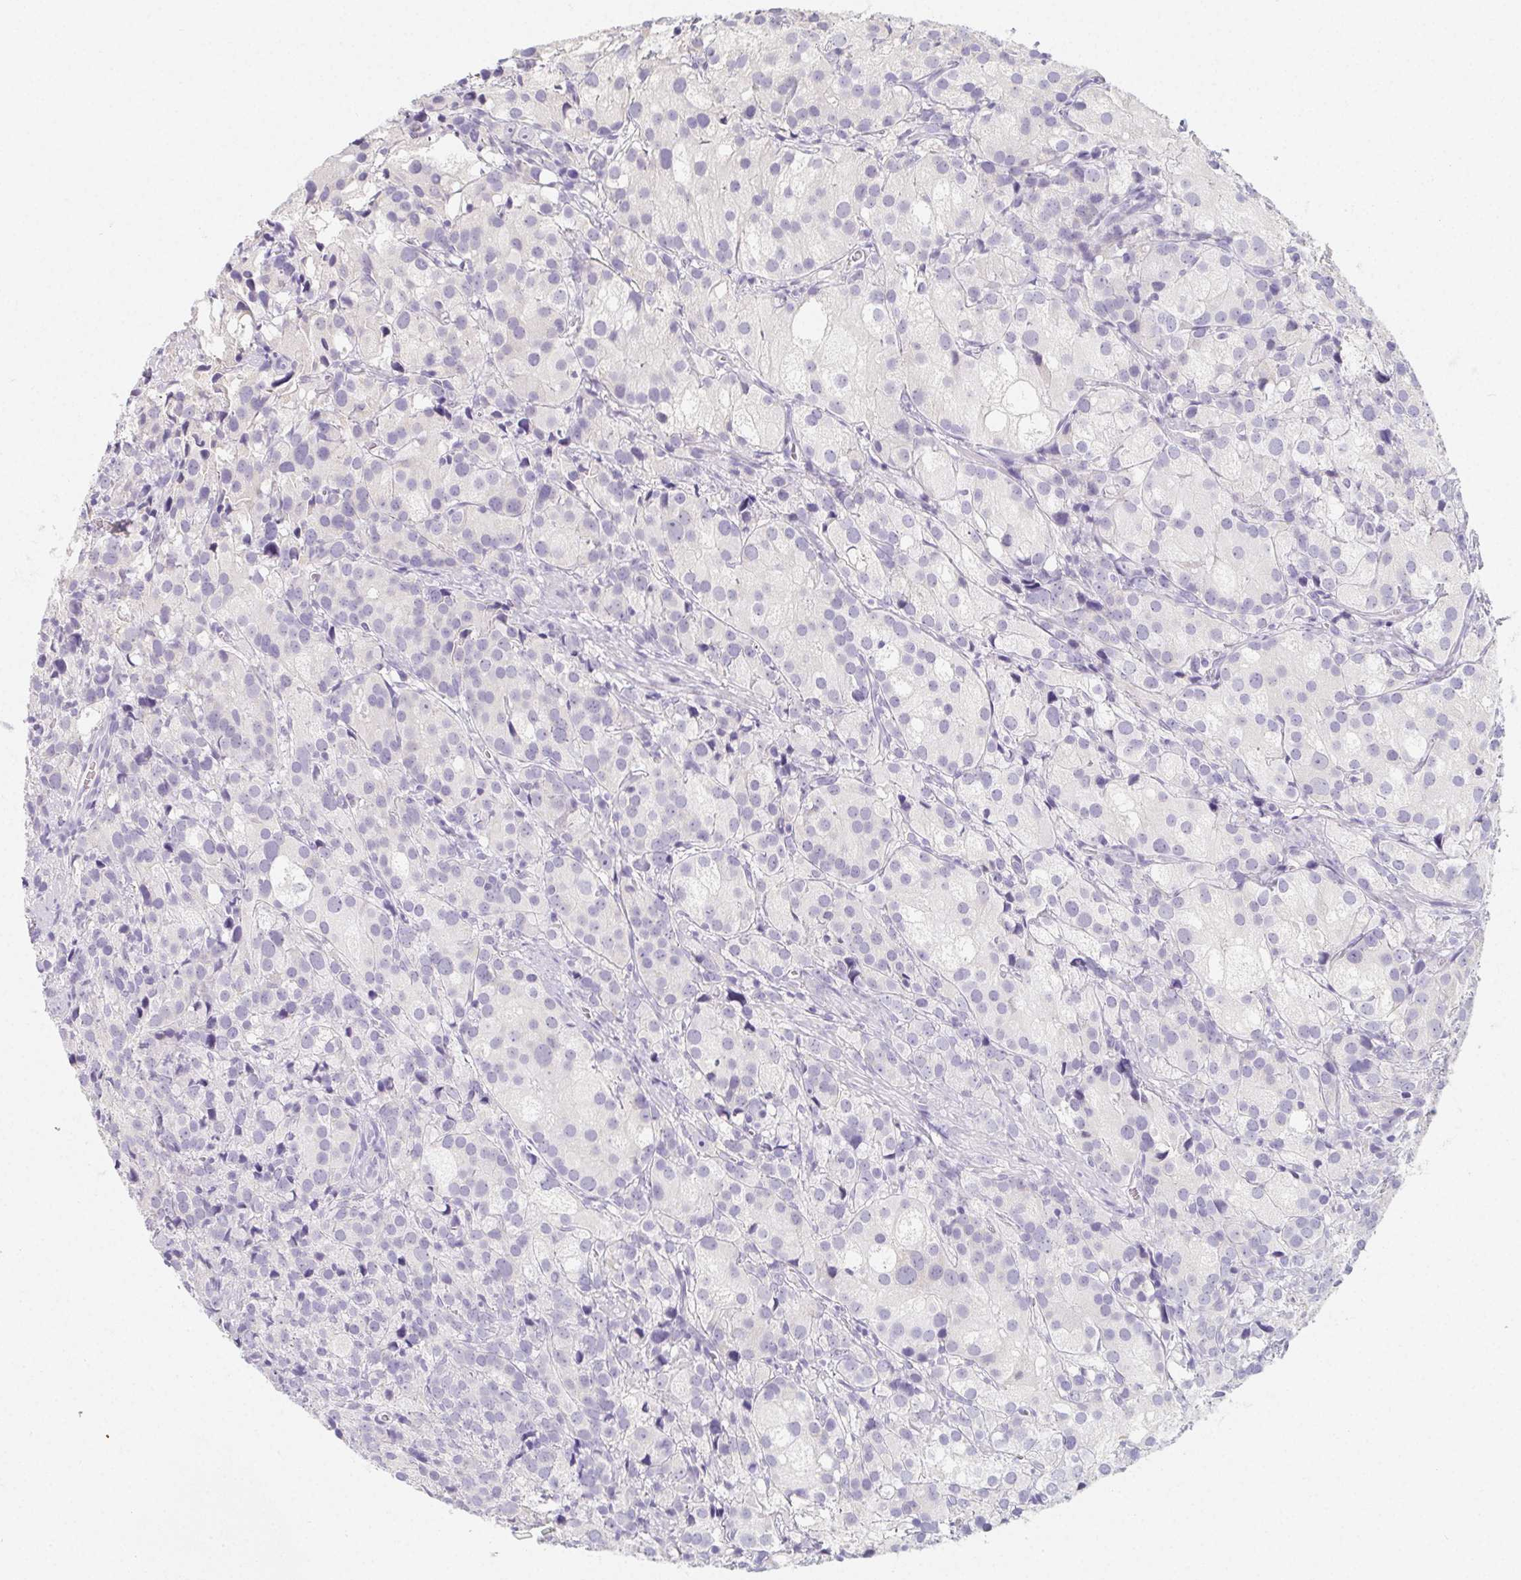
{"staining": {"intensity": "negative", "quantity": "none", "location": "none"}, "tissue": "prostate cancer", "cell_type": "Tumor cells", "image_type": "cancer", "snomed": [{"axis": "morphology", "description": "Adenocarcinoma, High grade"}, {"axis": "topography", "description": "Prostate"}], "caption": "The histopathology image shows no staining of tumor cells in prostate cancer (high-grade adenocarcinoma).", "gene": "GLIPR1L1", "patient": {"sex": "male", "age": 86}}